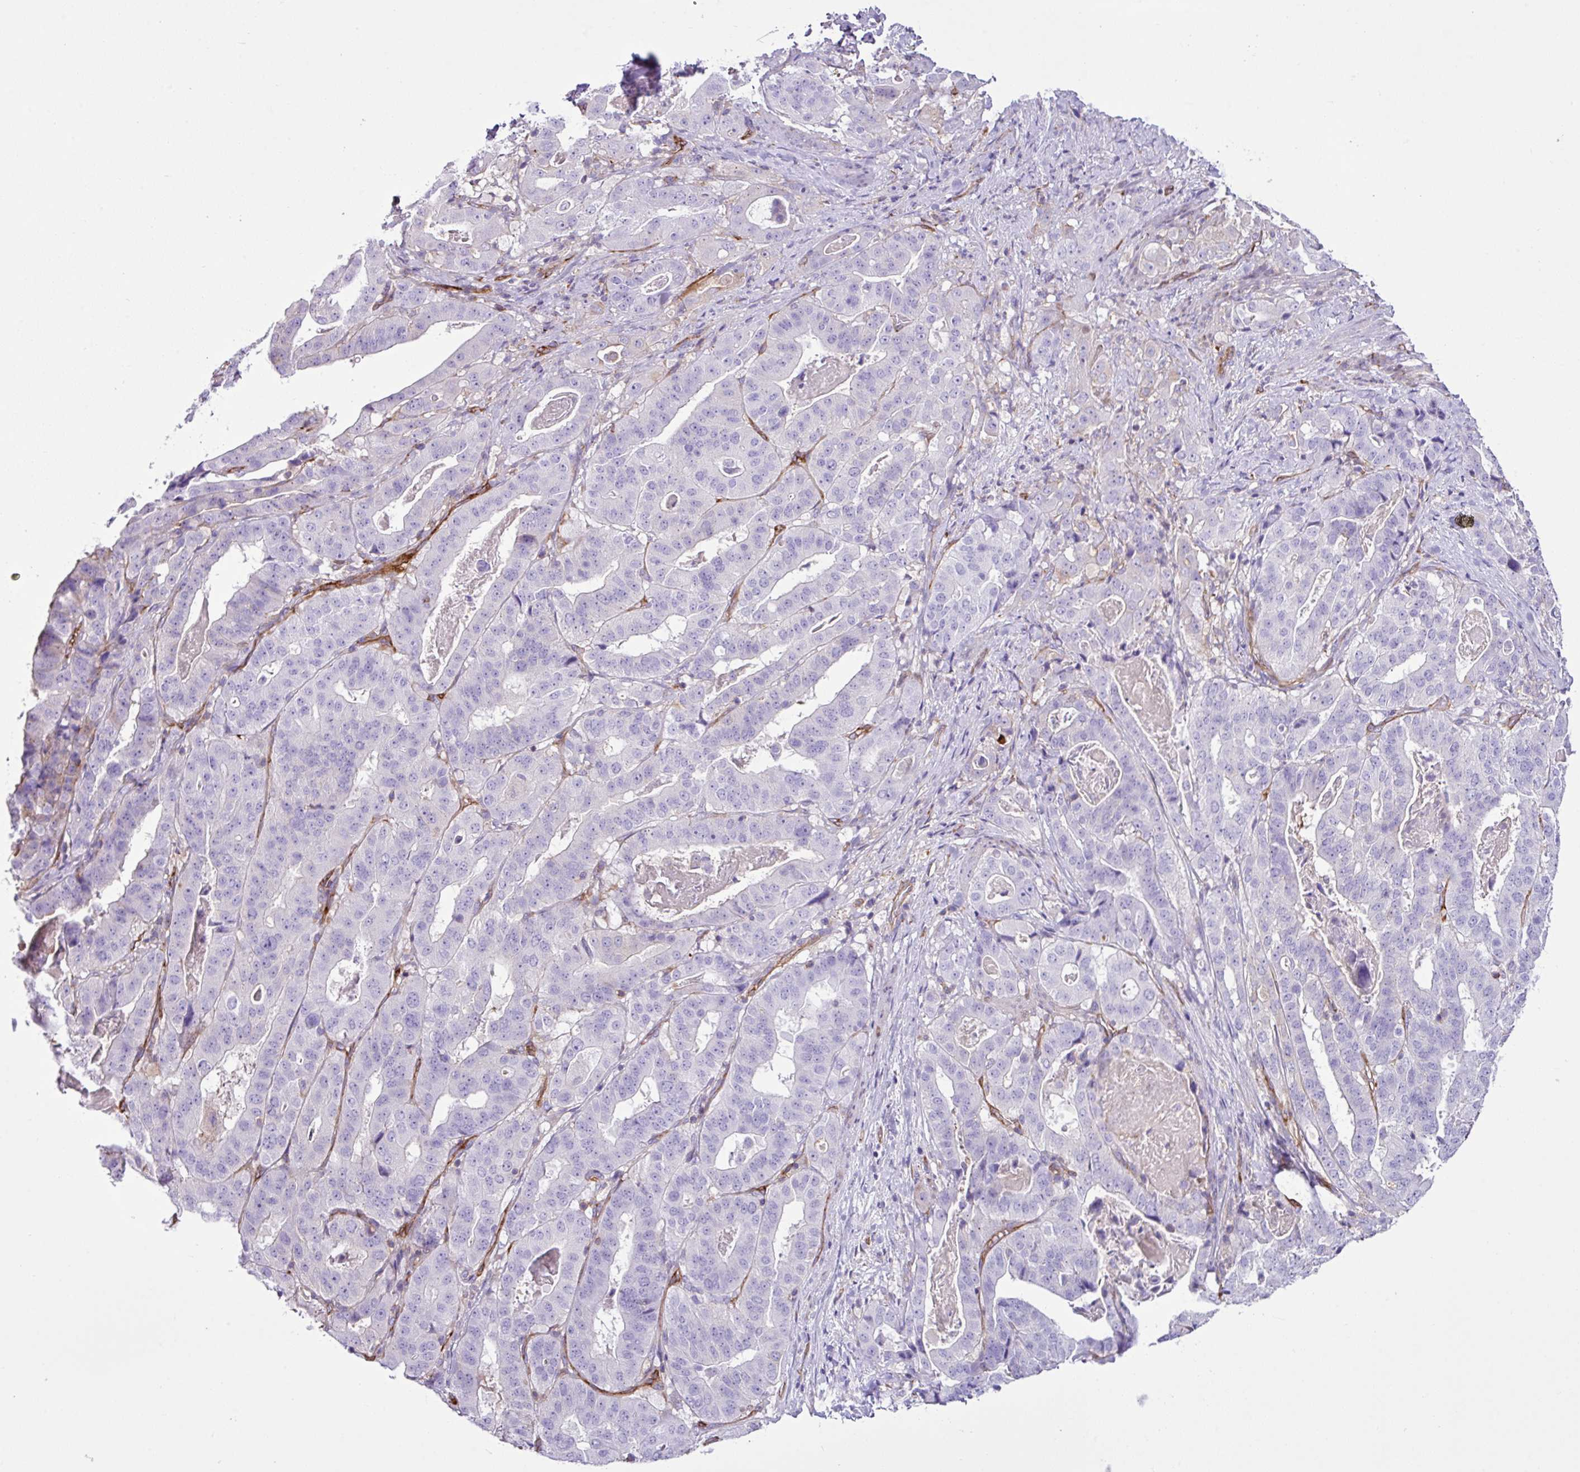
{"staining": {"intensity": "negative", "quantity": "none", "location": "none"}, "tissue": "stomach cancer", "cell_type": "Tumor cells", "image_type": "cancer", "snomed": [{"axis": "morphology", "description": "Adenocarcinoma, NOS"}, {"axis": "topography", "description": "Stomach"}], "caption": "A high-resolution histopathology image shows IHC staining of stomach adenocarcinoma, which demonstrates no significant staining in tumor cells.", "gene": "EME2", "patient": {"sex": "male", "age": 48}}